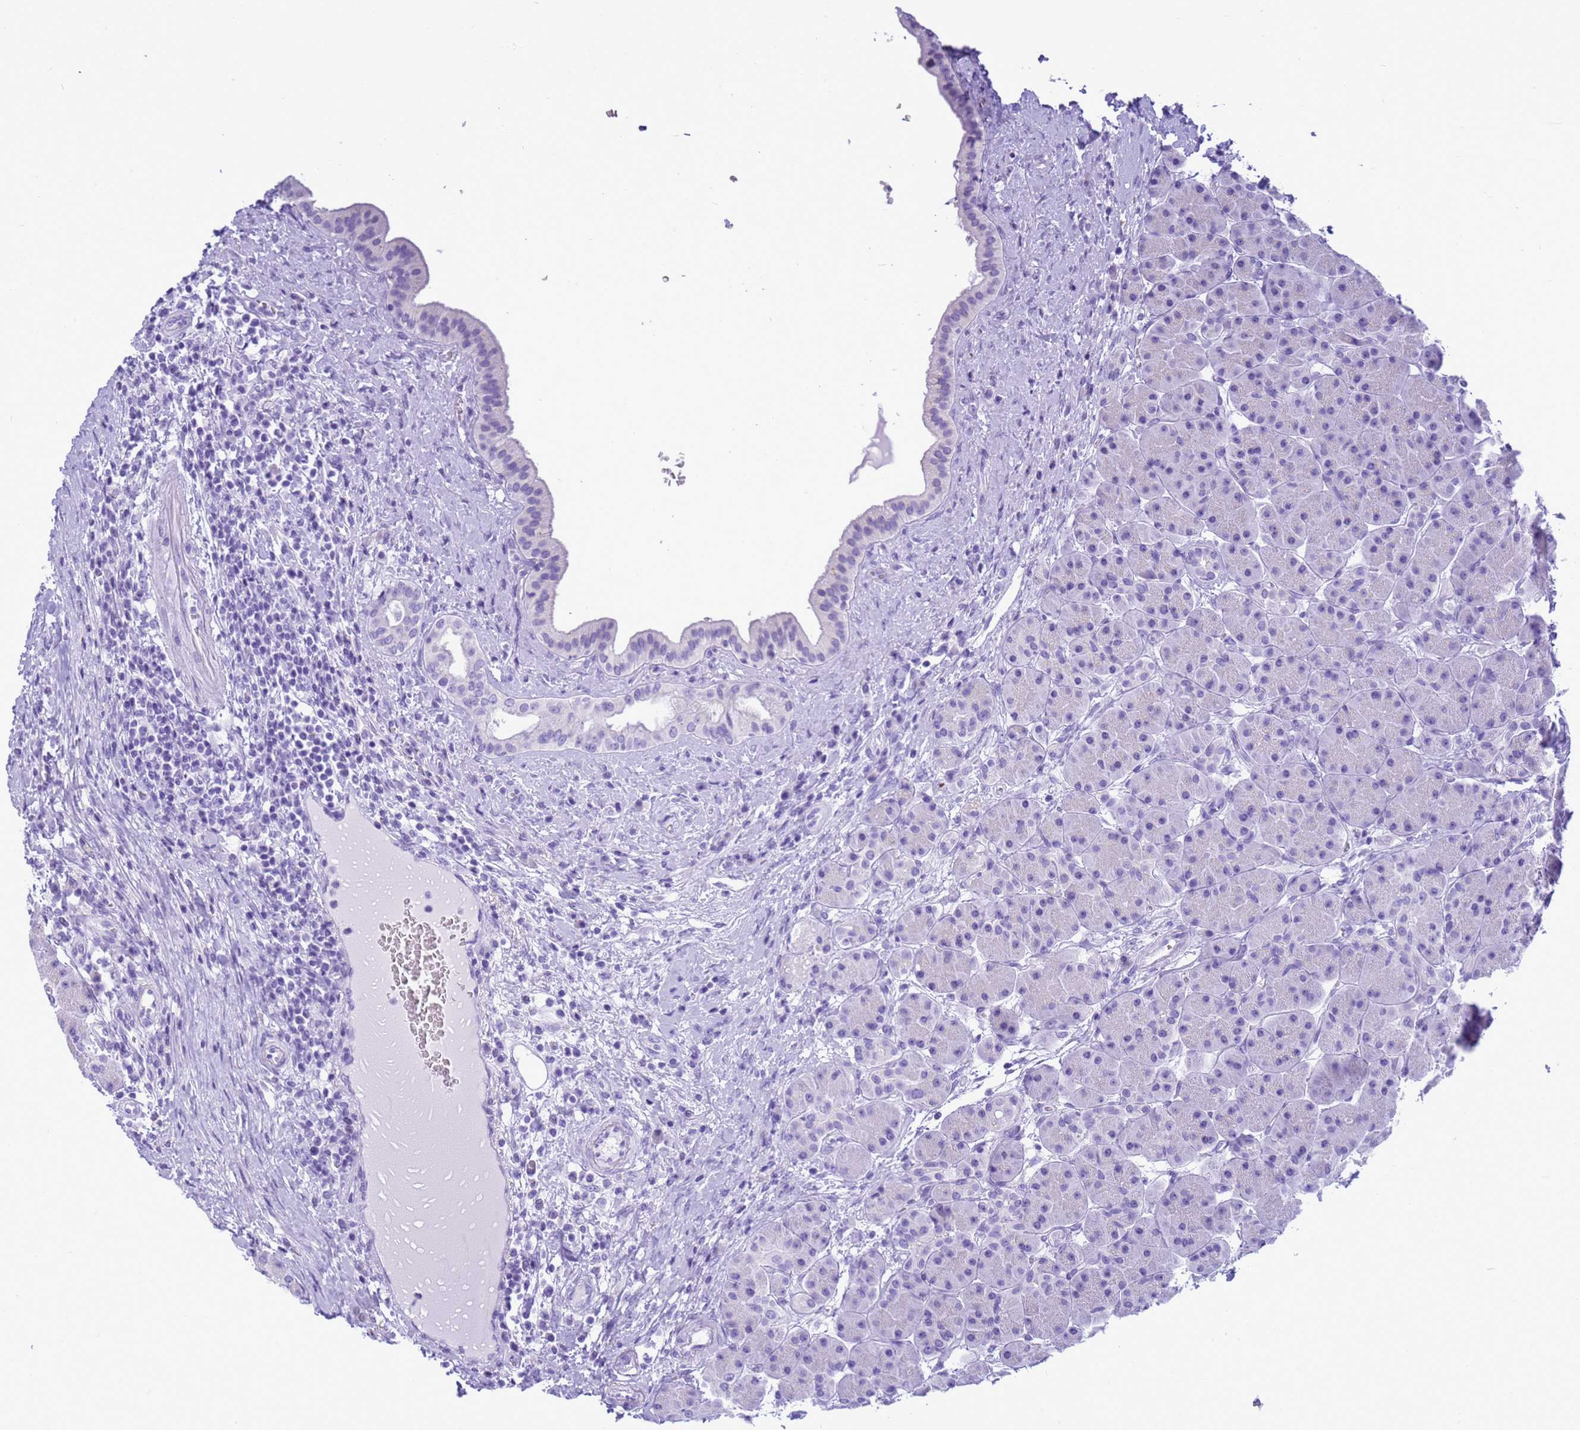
{"staining": {"intensity": "negative", "quantity": "none", "location": "none"}, "tissue": "pancreas", "cell_type": "Exocrine glandular cells", "image_type": "normal", "snomed": [{"axis": "morphology", "description": "Normal tissue, NOS"}, {"axis": "topography", "description": "Pancreas"}], "caption": "High power microscopy photomicrograph of an immunohistochemistry (IHC) photomicrograph of unremarkable pancreas, revealing no significant positivity in exocrine glandular cells. Nuclei are stained in blue.", "gene": "STATH", "patient": {"sex": "male", "age": 63}}